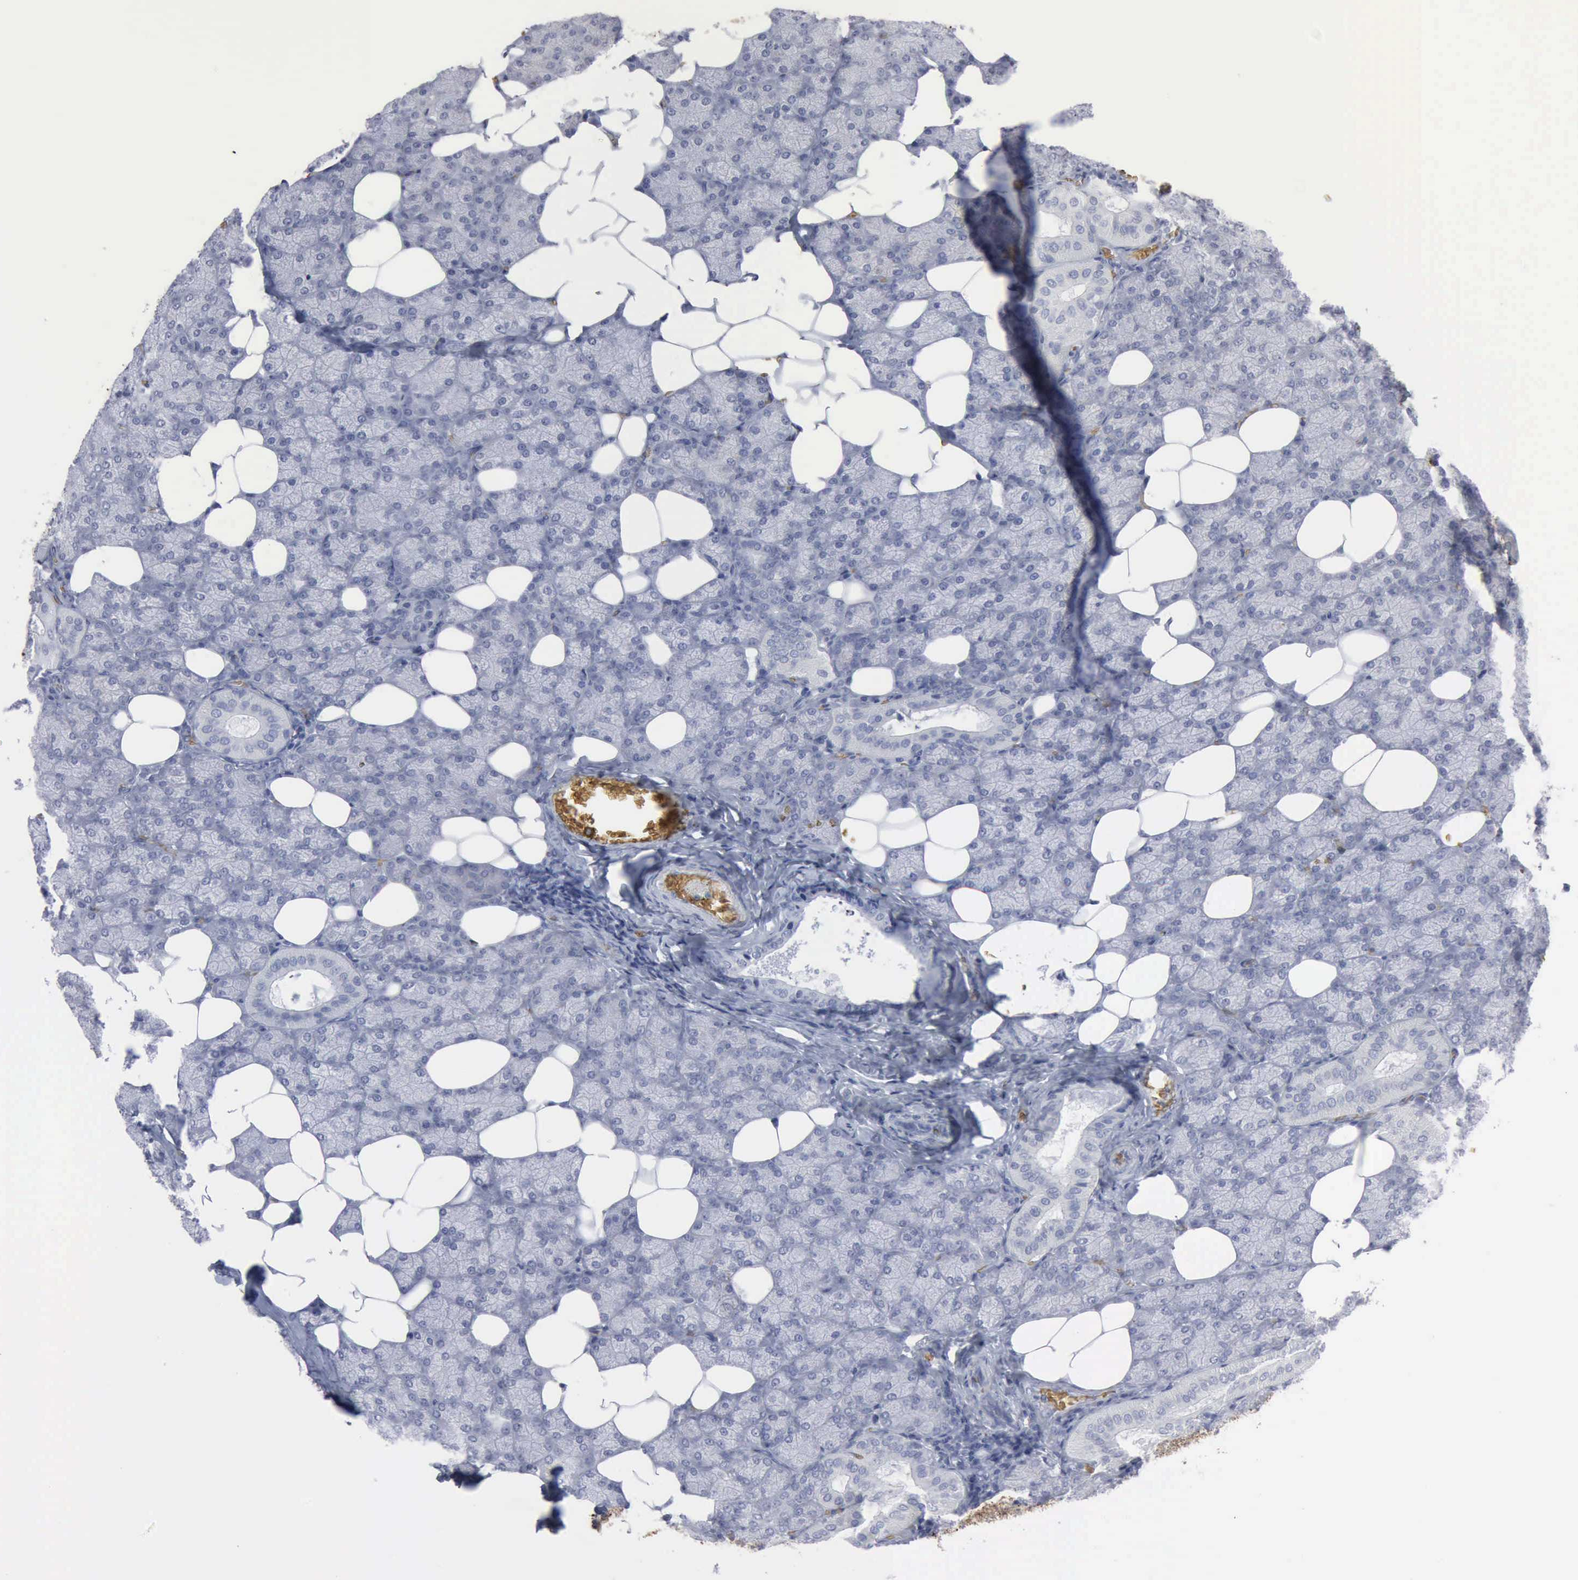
{"staining": {"intensity": "negative", "quantity": "none", "location": "none"}, "tissue": "salivary gland", "cell_type": "Glandular cells", "image_type": "normal", "snomed": [{"axis": "morphology", "description": "Normal tissue, NOS"}, {"axis": "topography", "description": "Lymph node"}, {"axis": "topography", "description": "Salivary gland"}], "caption": "Immunohistochemistry of normal human salivary gland shows no positivity in glandular cells.", "gene": "TGFB1", "patient": {"sex": "male", "age": 8}}